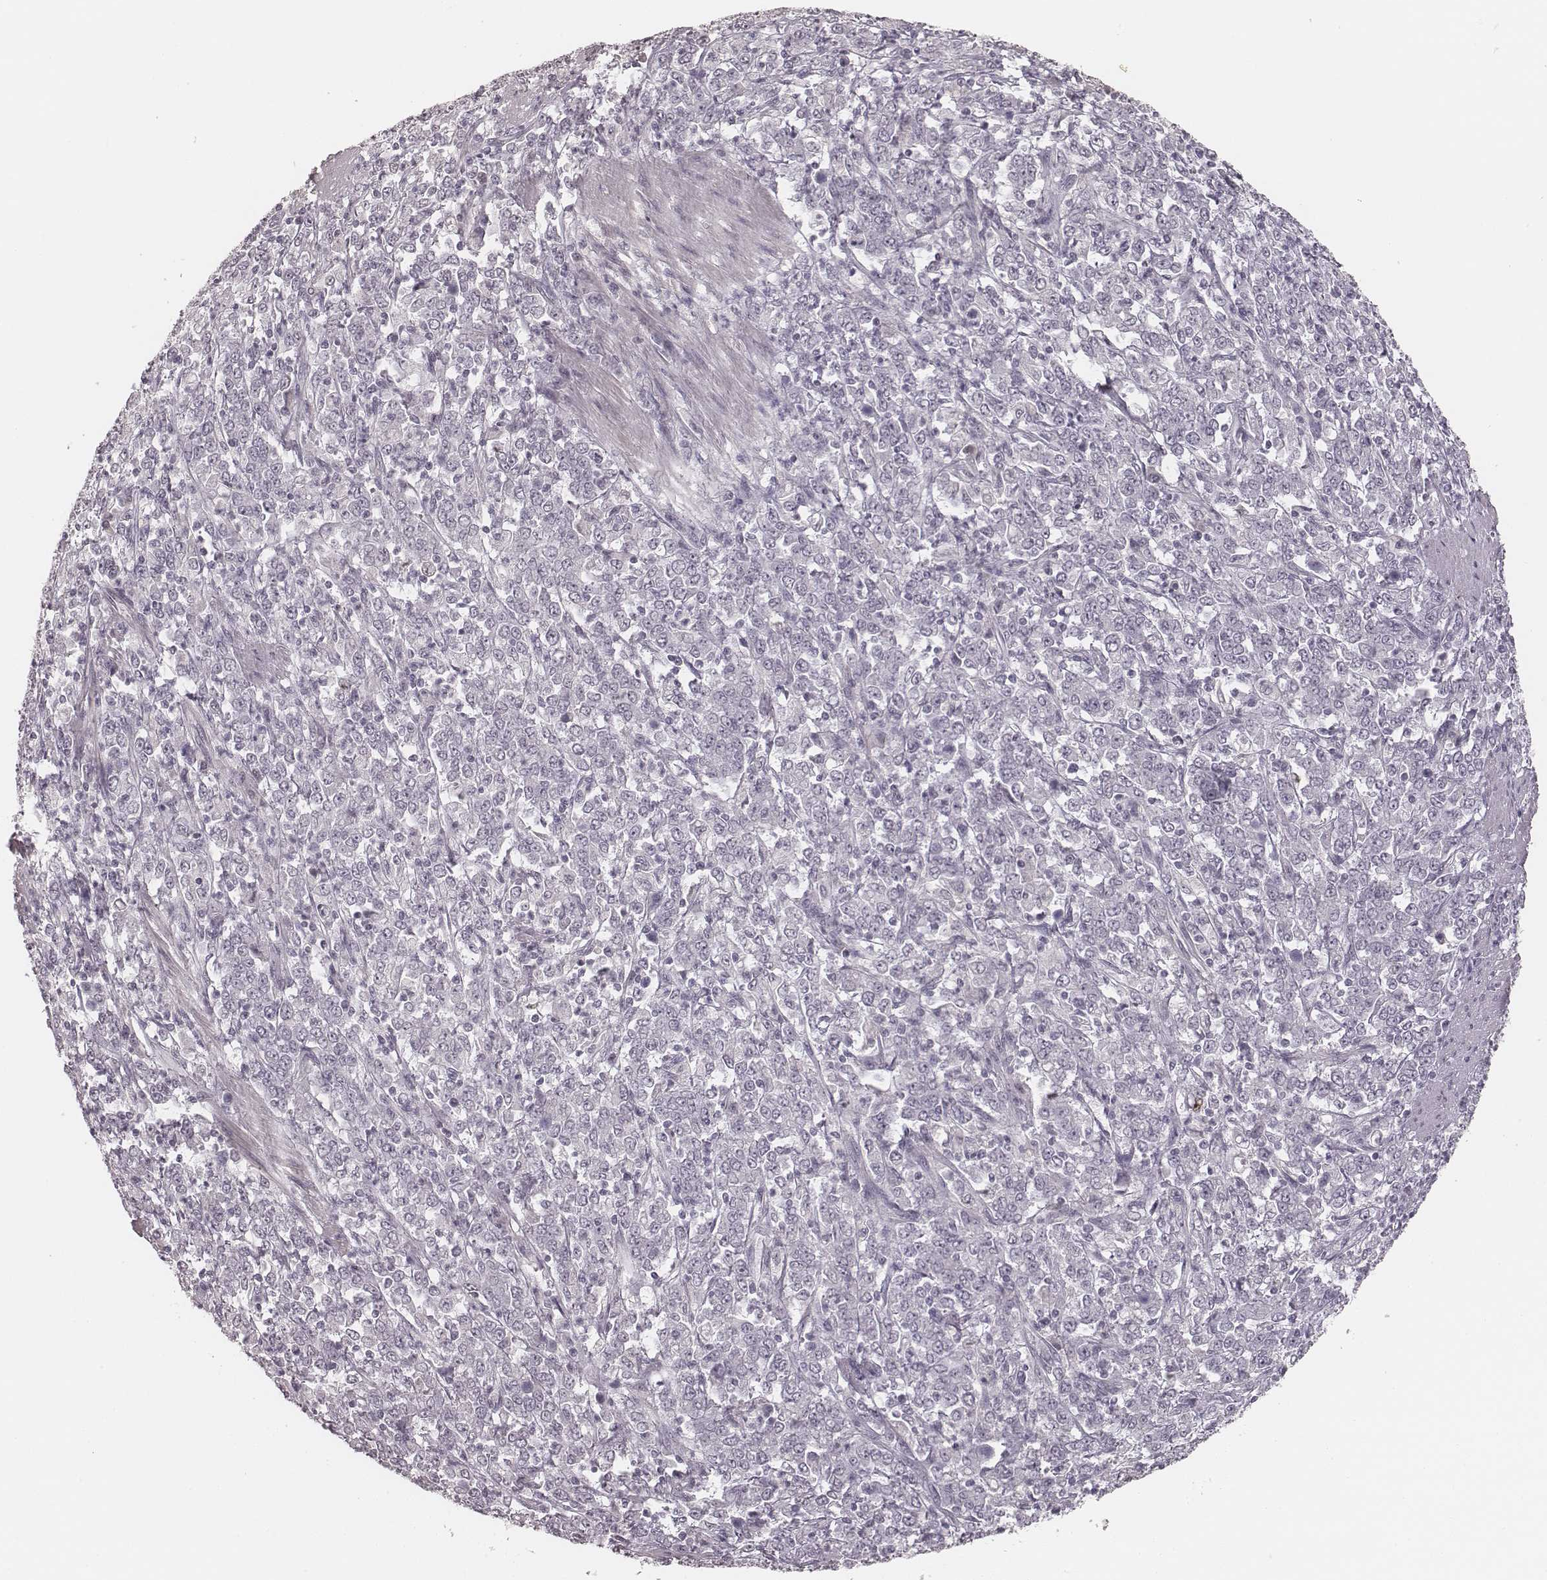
{"staining": {"intensity": "negative", "quantity": "none", "location": "none"}, "tissue": "stomach cancer", "cell_type": "Tumor cells", "image_type": "cancer", "snomed": [{"axis": "morphology", "description": "Adenocarcinoma, NOS"}, {"axis": "topography", "description": "Stomach, lower"}], "caption": "This is a histopathology image of immunohistochemistry staining of stomach adenocarcinoma, which shows no staining in tumor cells.", "gene": "MSX1", "patient": {"sex": "female", "age": 71}}